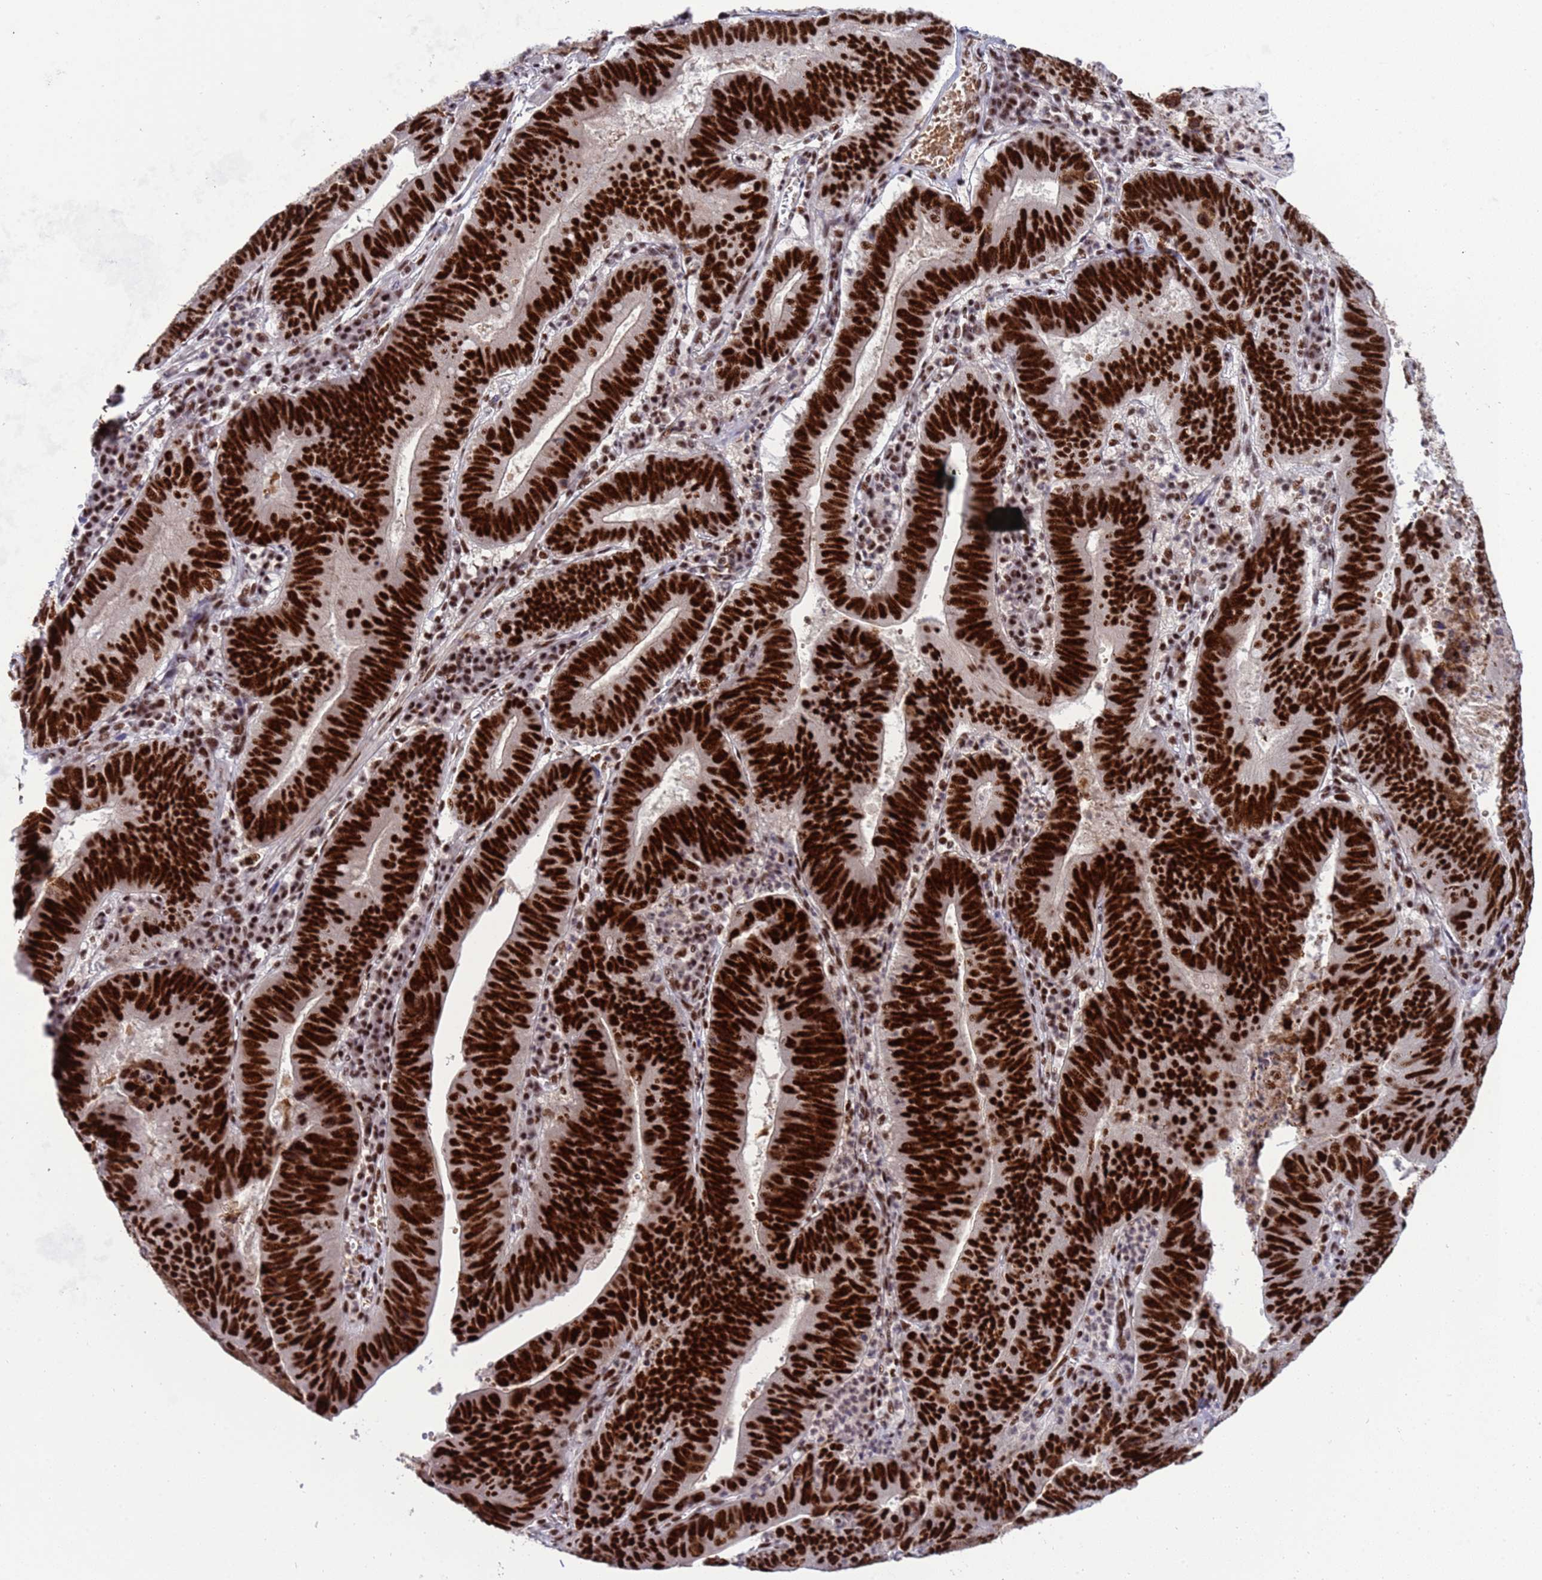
{"staining": {"intensity": "strong", "quantity": ">75%", "location": "nuclear"}, "tissue": "stomach cancer", "cell_type": "Tumor cells", "image_type": "cancer", "snomed": [{"axis": "morphology", "description": "Adenocarcinoma, NOS"}, {"axis": "topography", "description": "Stomach"}], "caption": "Stomach cancer (adenocarcinoma) stained with IHC displays strong nuclear expression in about >75% of tumor cells.", "gene": "THOC2", "patient": {"sex": "male", "age": 59}}